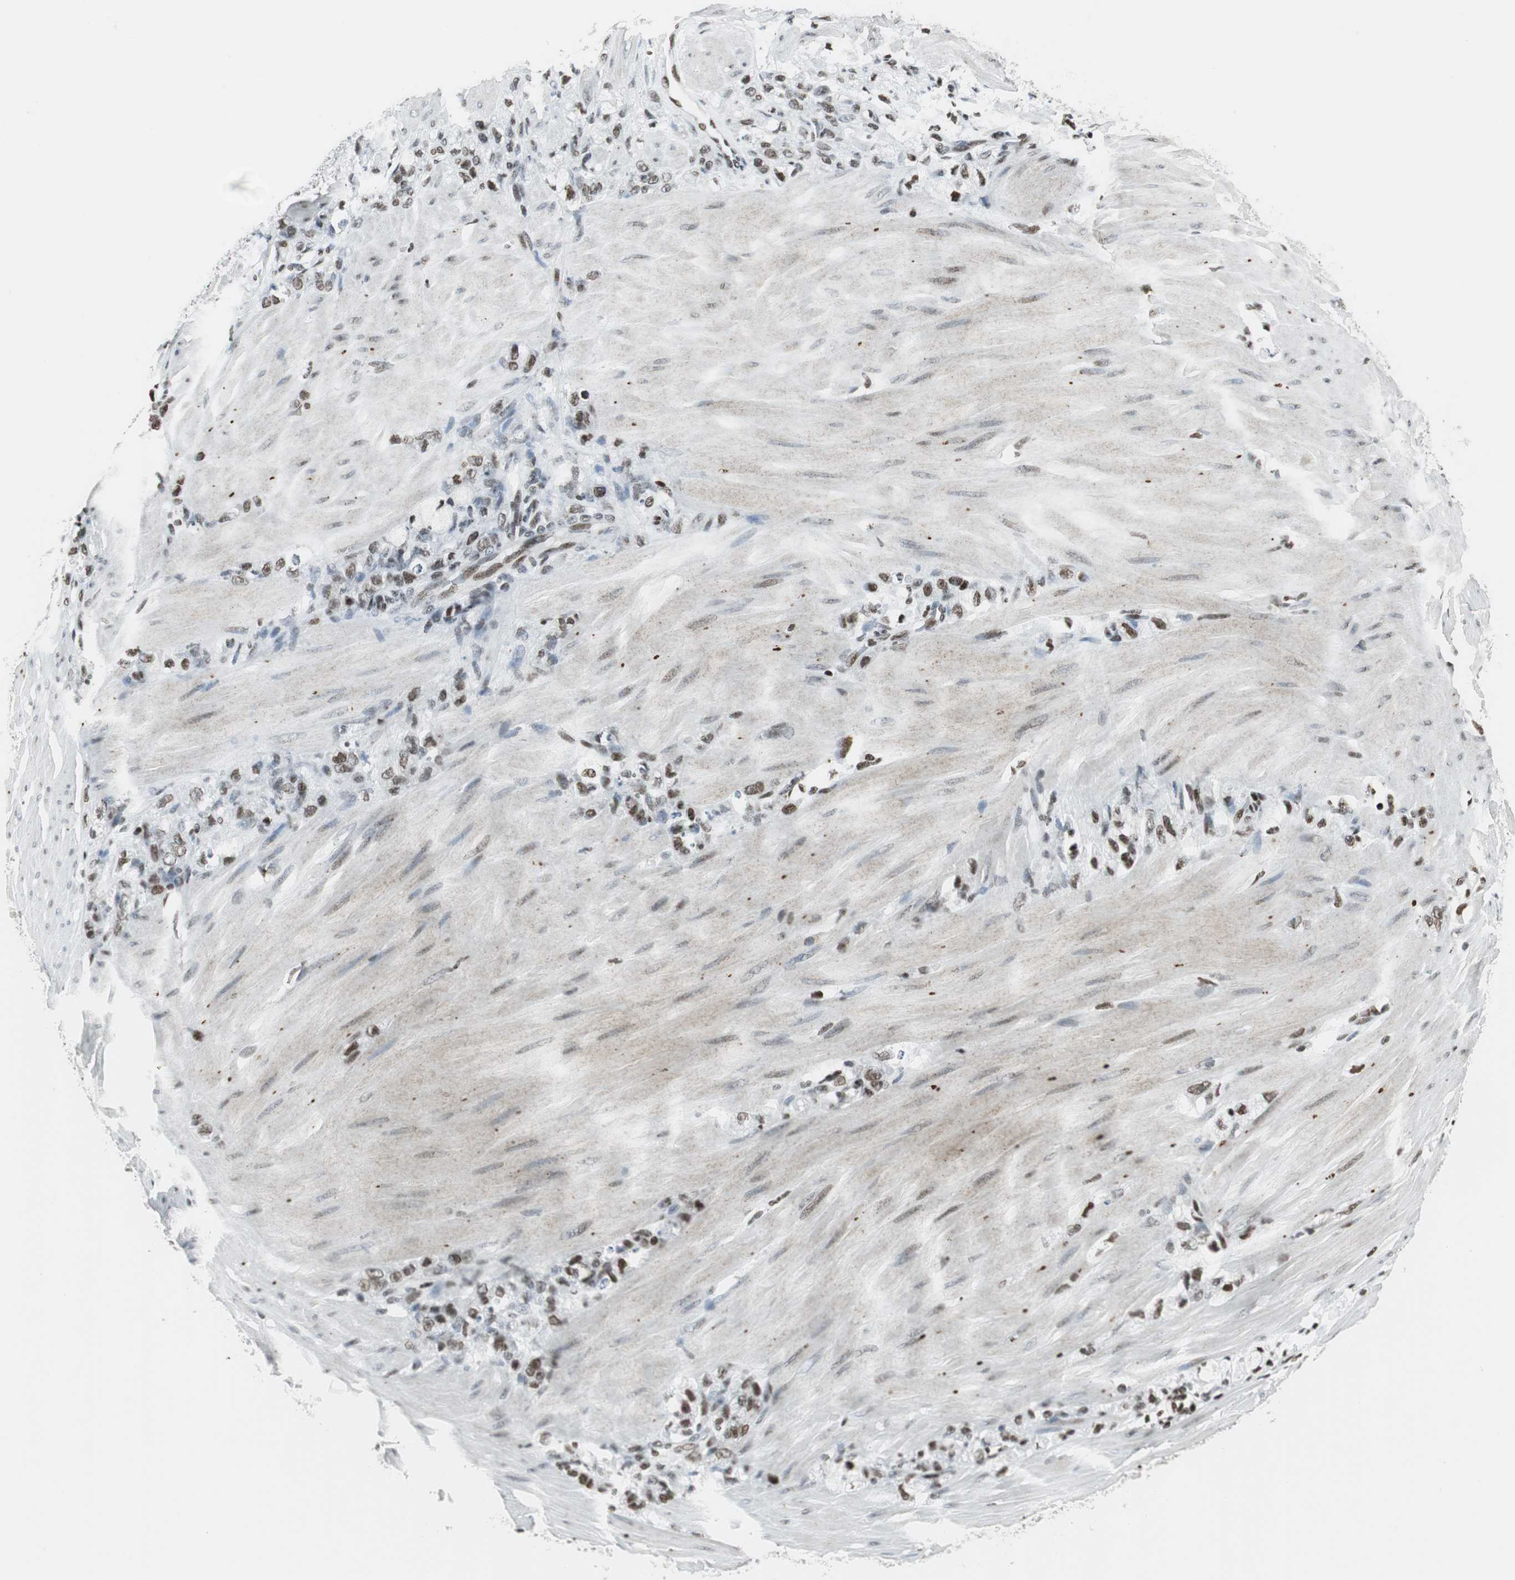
{"staining": {"intensity": "moderate", "quantity": "25%-75%", "location": "nuclear"}, "tissue": "stomach cancer", "cell_type": "Tumor cells", "image_type": "cancer", "snomed": [{"axis": "morphology", "description": "Adenocarcinoma, NOS"}, {"axis": "topography", "description": "Stomach"}], "caption": "Protein staining demonstrates moderate nuclear expression in approximately 25%-75% of tumor cells in stomach adenocarcinoma.", "gene": "RBBP4", "patient": {"sex": "male", "age": 82}}